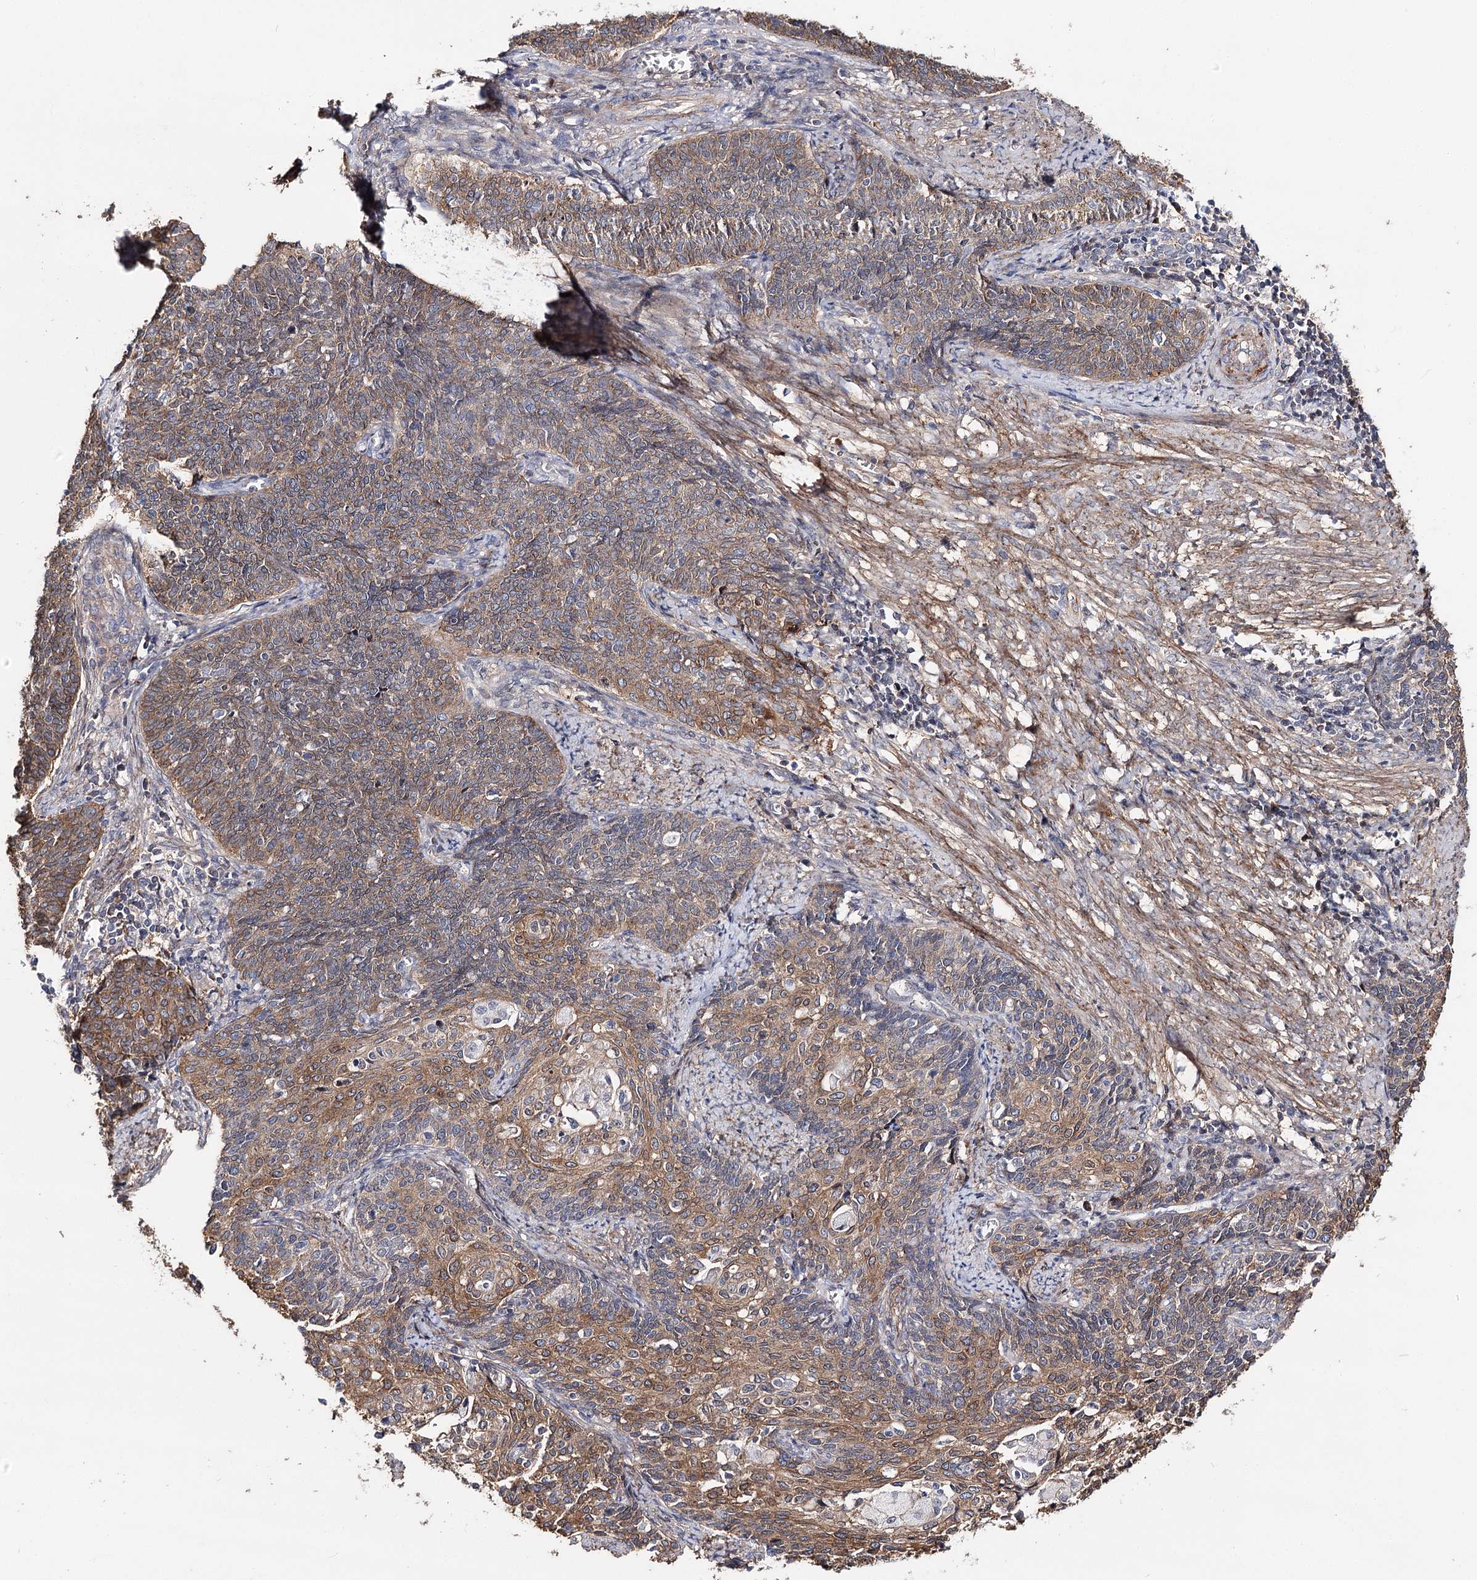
{"staining": {"intensity": "moderate", "quantity": ">75%", "location": "cytoplasmic/membranous"}, "tissue": "cervical cancer", "cell_type": "Tumor cells", "image_type": "cancer", "snomed": [{"axis": "morphology", "description": "Squamous cell carcinoma, NOS"}, {"axis": "topography", "description": "Cervix"}], "caption": "The immunohistochemical stain highlights moderate cytoplasmic/membranous staining in tumor cells of squamous cell carcinoma (cervical) tissue. The staining was performed using DAB, with brown indicating positive protein expression. Nuclei are stained blue with hematoxylin.", "gene": "TMEM218", "patient": {"sex": "female", "age": 39}}